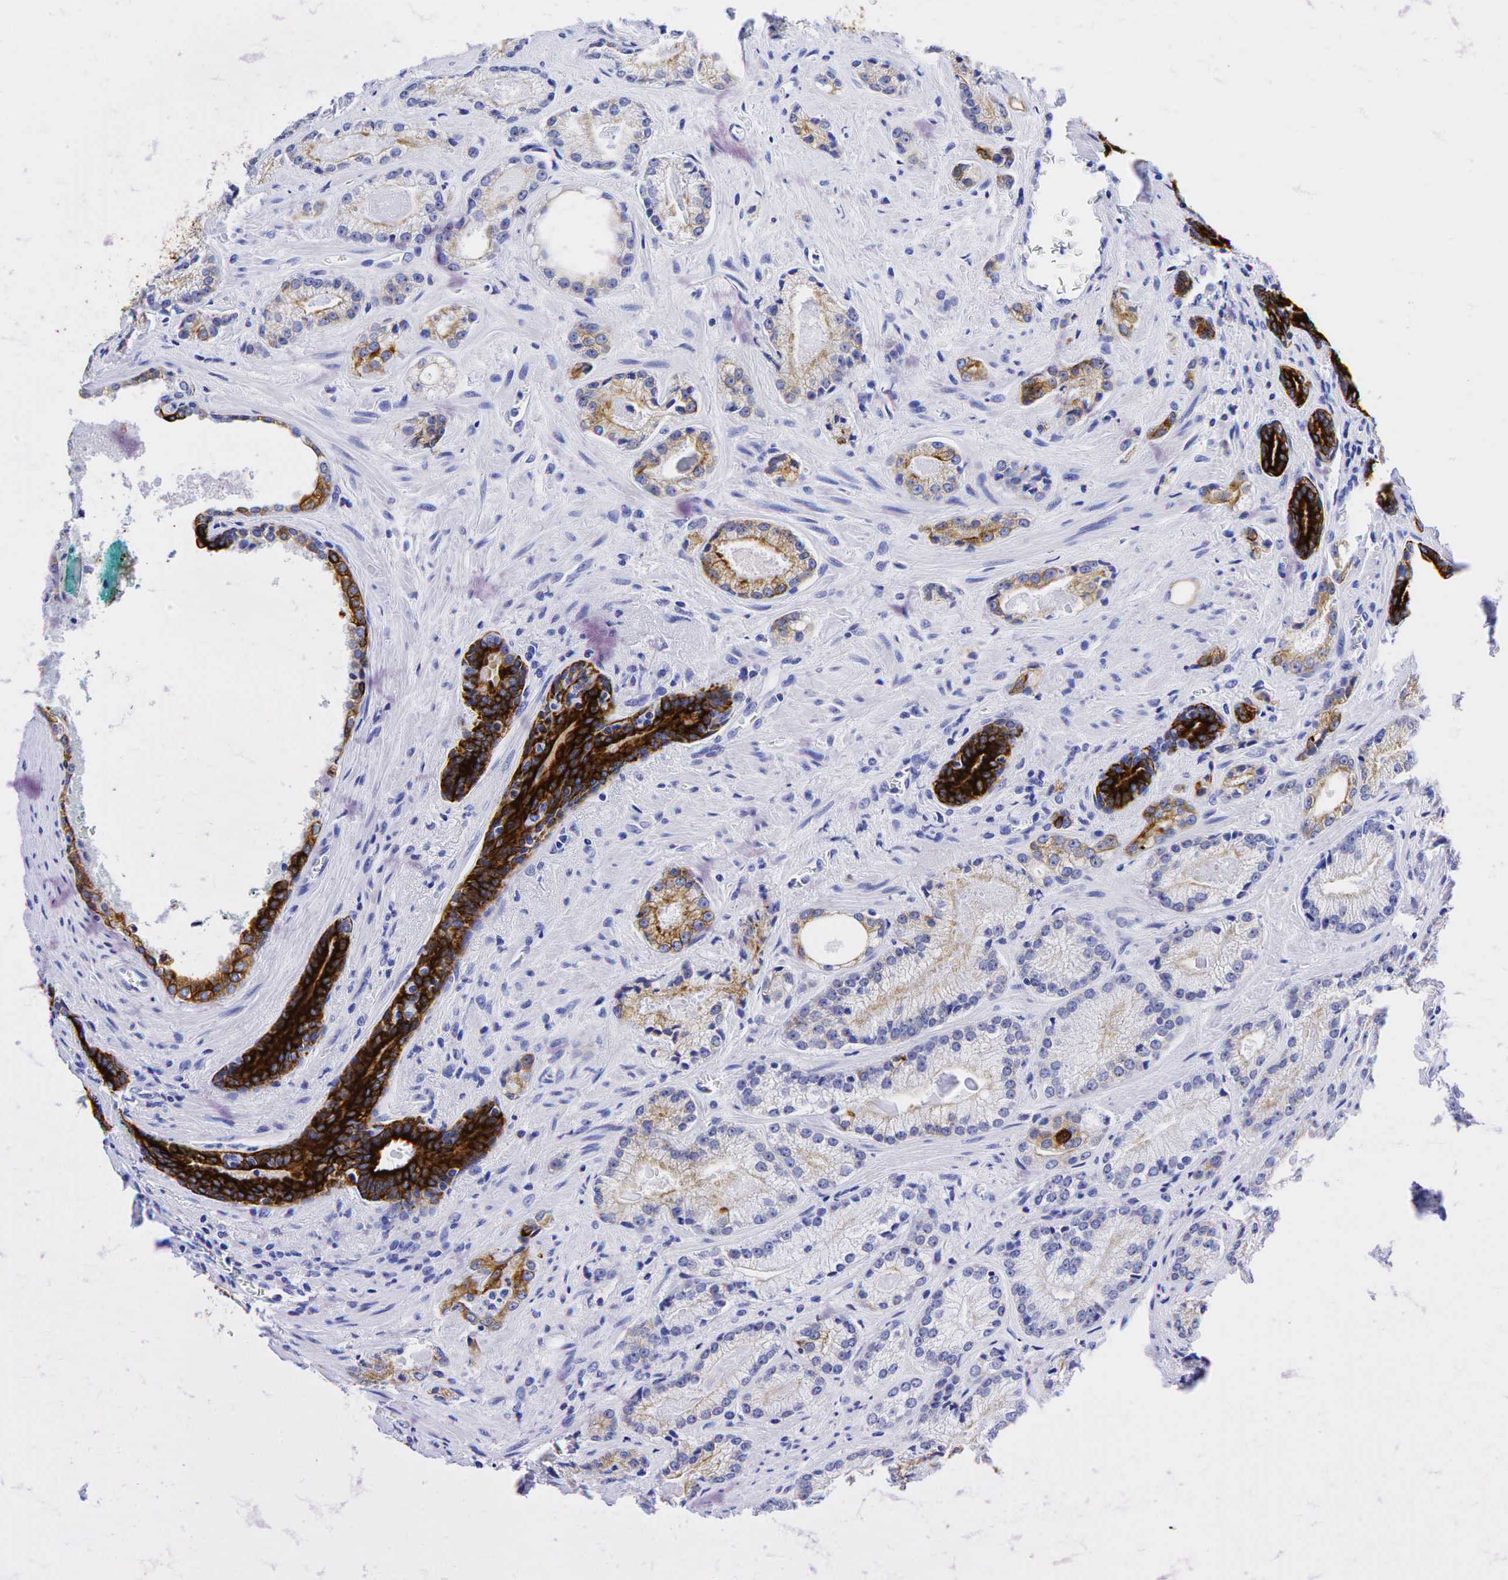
{"staining": {"intensity": "weak", "quantity": "25%-75%", "location": "cytoplasmic/membranous"}, "tissue": "prostate cancer", "cell_type": "Tumor cells", "image_type": "cancer", "snomed": [{"axis": "morphology", "description": "Adenocarcinoma, Medium grade"}, {"axis": "topography", "description": "Prostate"}], "caption": "Tumor cells show low levels of weak cytoplasmic/membranous expression in approximately 25%-75% of cells in human prostate cancer. The staining was performed using DAB (3,3'-diaminobenzidine), with brown indicating positive protein expression. Nuclei are stained blue with hematoxylin.", "gene": "KRT19", "patient": {"sex": "male", "age": 68}}